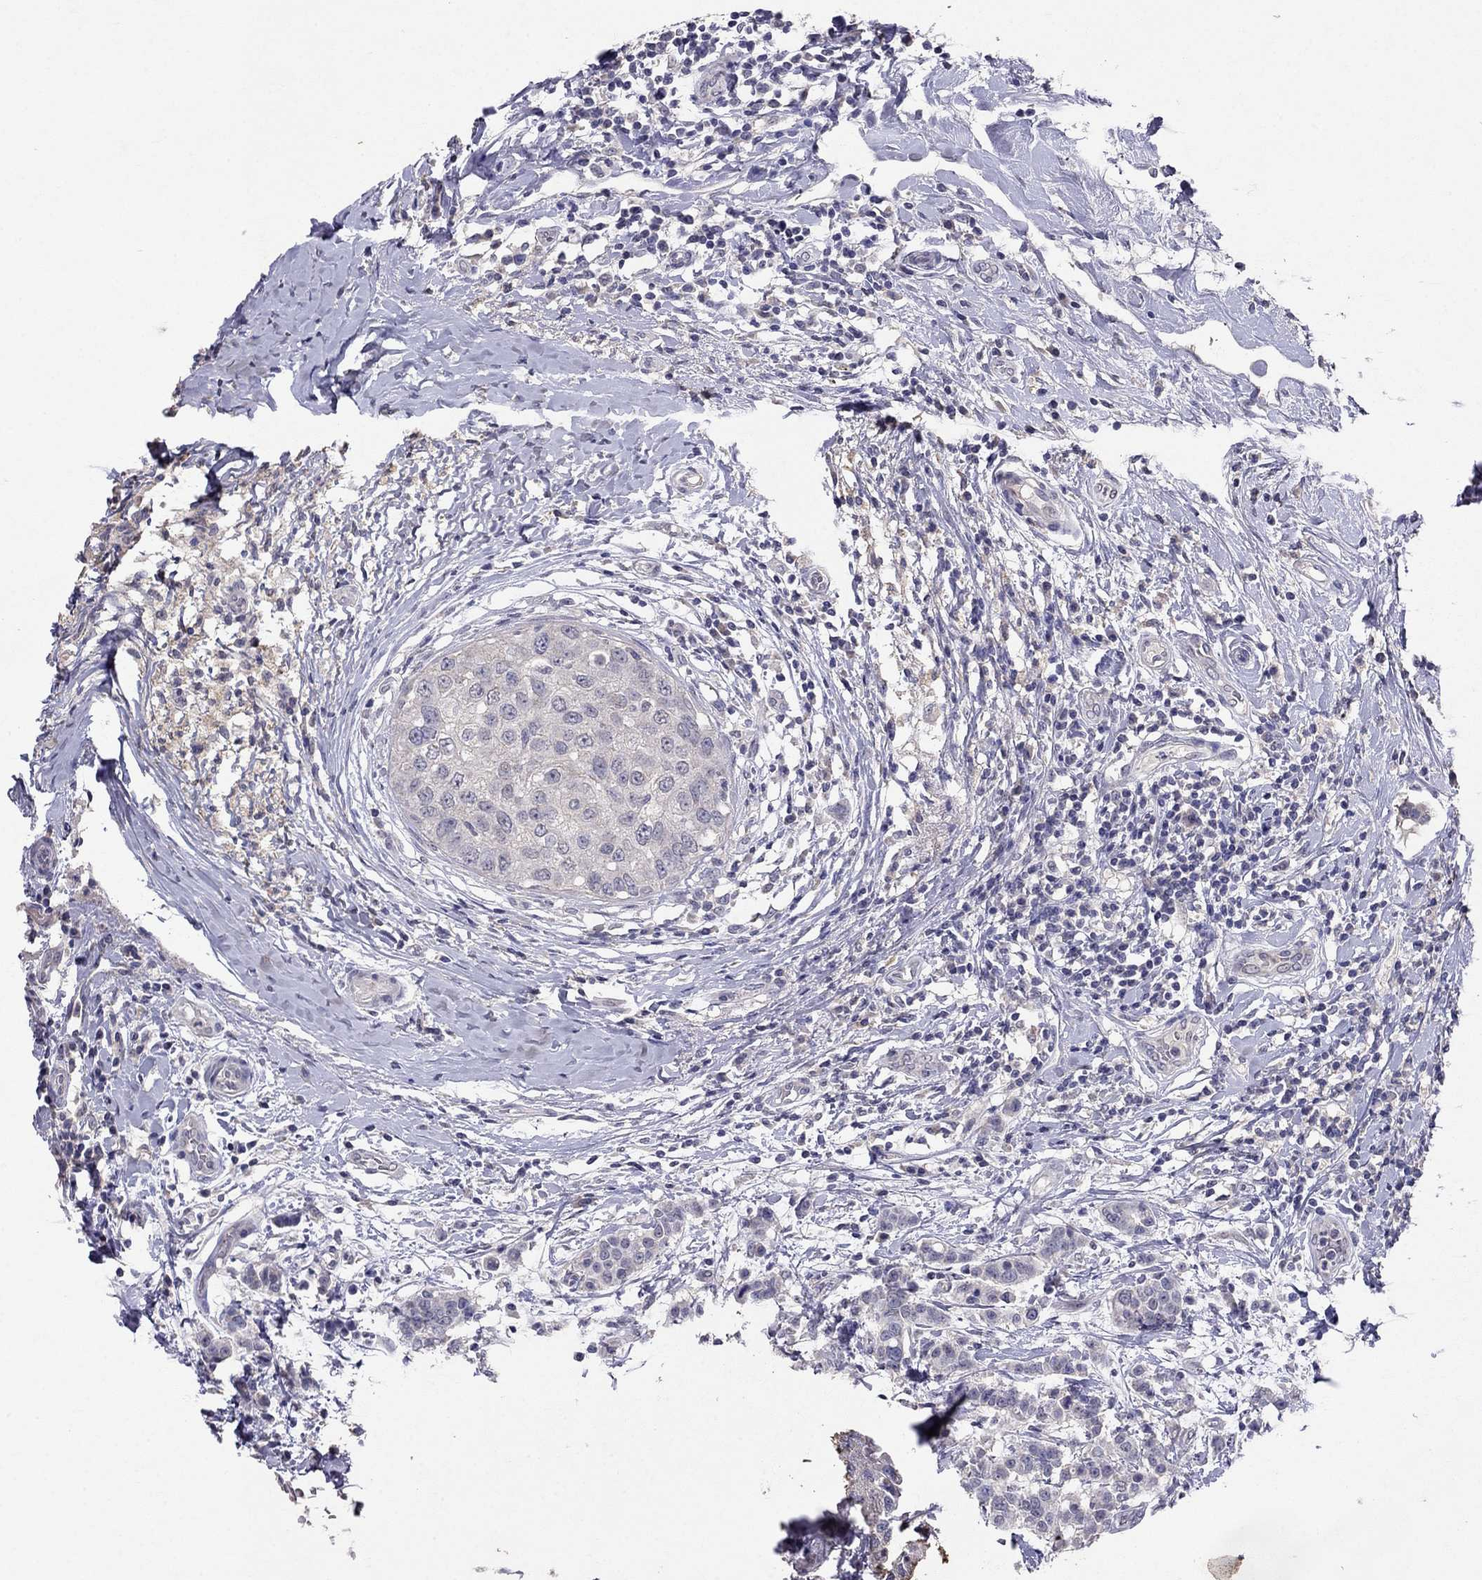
{"staining": {"intensity": "negative", "quantity": "none", "location": "none"}, "tissue": "breast cancer", "cell_type": "Tumor cells", "image_type": "cancer", "snomed": [{"axis": "morphology", "description": "Duct carcinoma"}, {"axis": "topography", "description": "Breast"}], "caption": "Immunohistochemistry image of neoplastic tissue: breast invasive ductal carcinoma stained with DAB (3,3'-diaminobenzidine) displays no significant protein positivity in tumor cells.", "gene": "FST", "patient": {"sex": "female", "age": 27}}